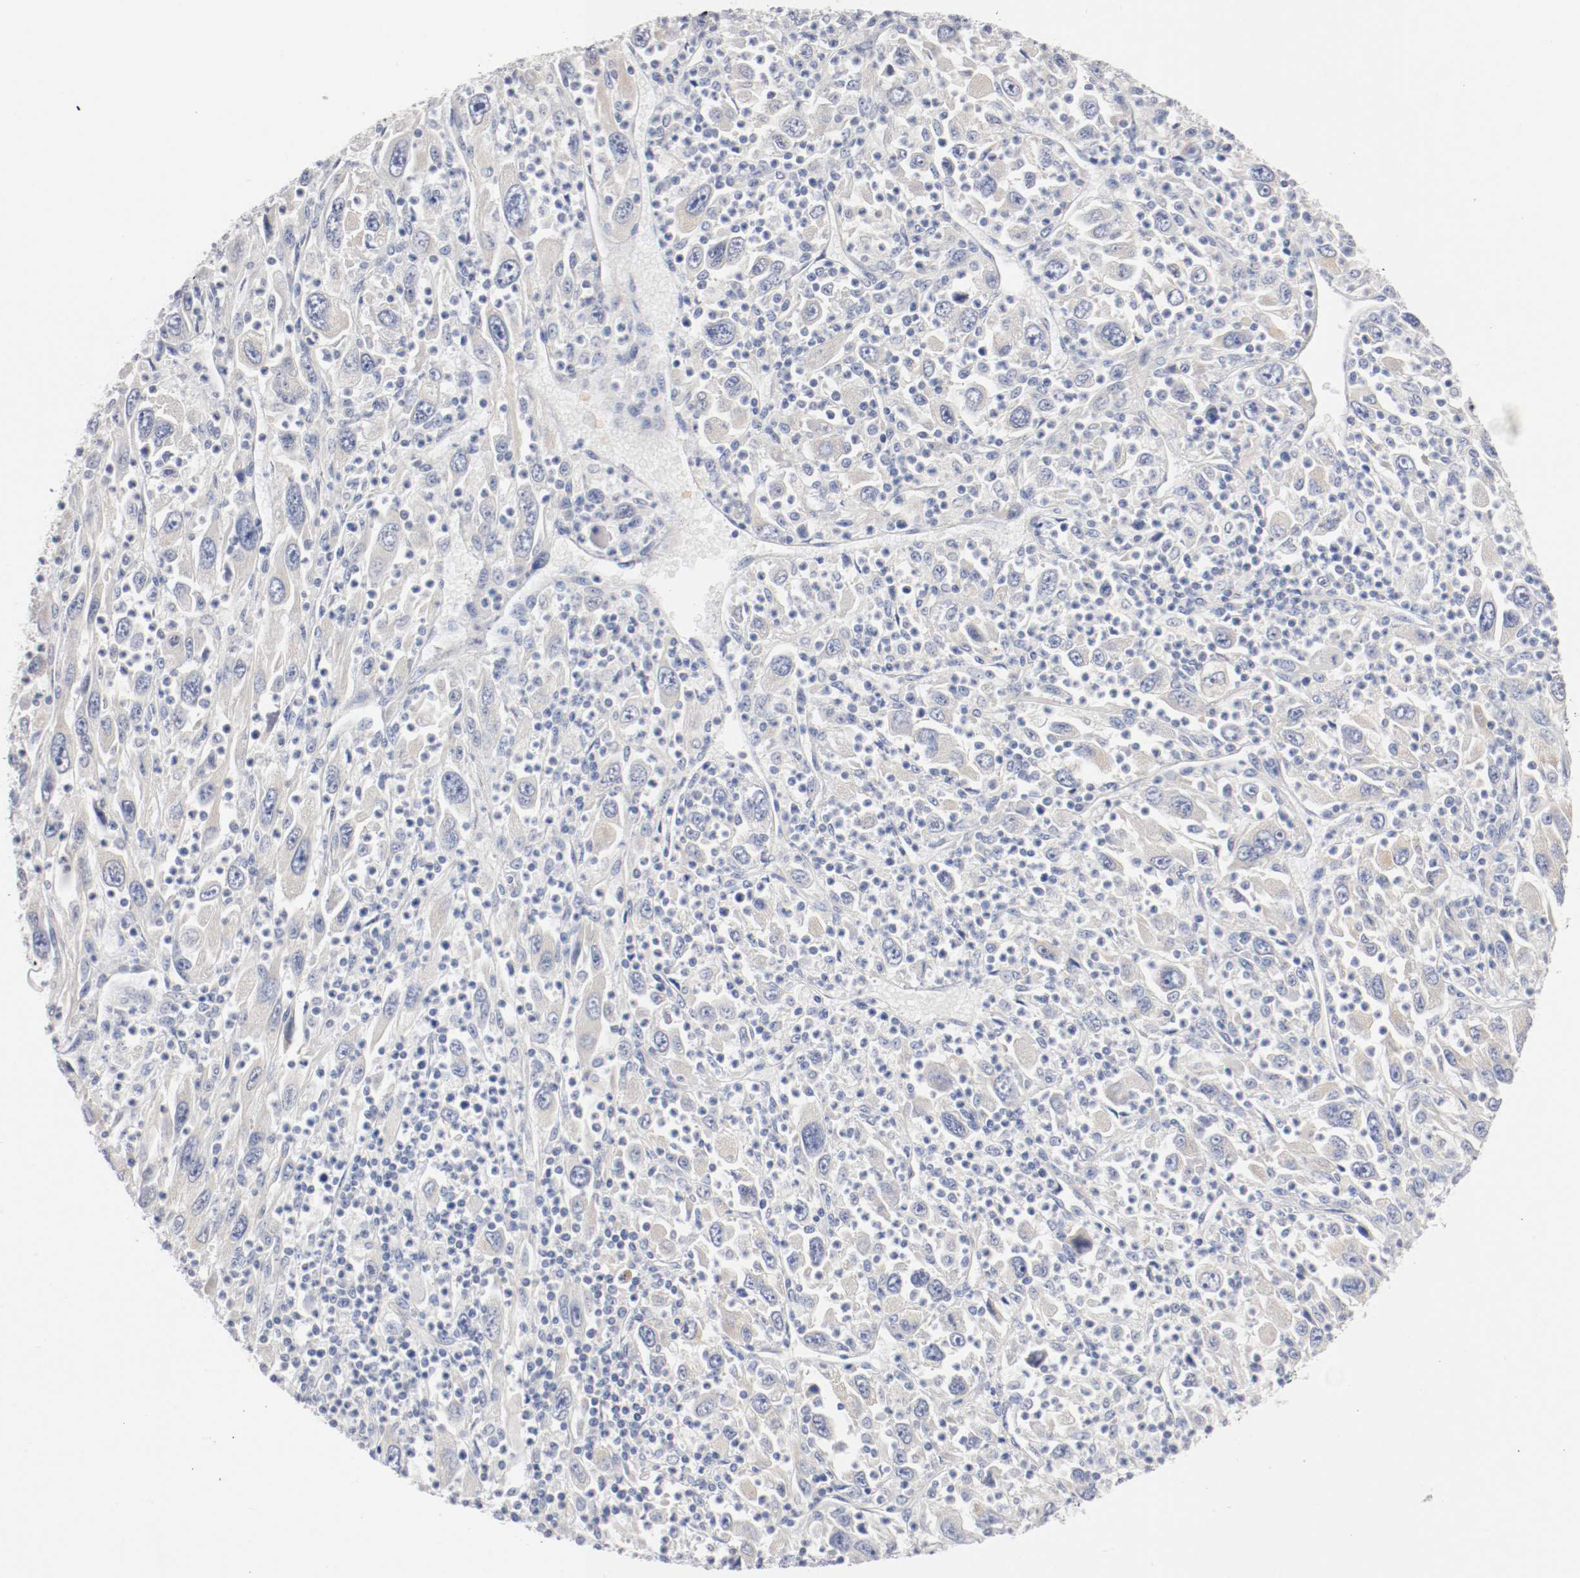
{"staining": {"intensity": "negative", "quantity": "none", "location": "none"}, "tissue": "melanoma", "cell_type": "Tumor cells", "image_type": "cancer", "snomed": [{"axis": "morphology", "description": "Malignant melanoma, Metastatic site"}, {"axis": "topography", "description": "Skin"}], "caption": "A high-resolution image shows IHC staining of malignant melanoma (metastatic site), which demonstrates no significant positivity in tumor cells.", "gene": "PCSK6", "patient": {"sex": "female", "age": 56}}